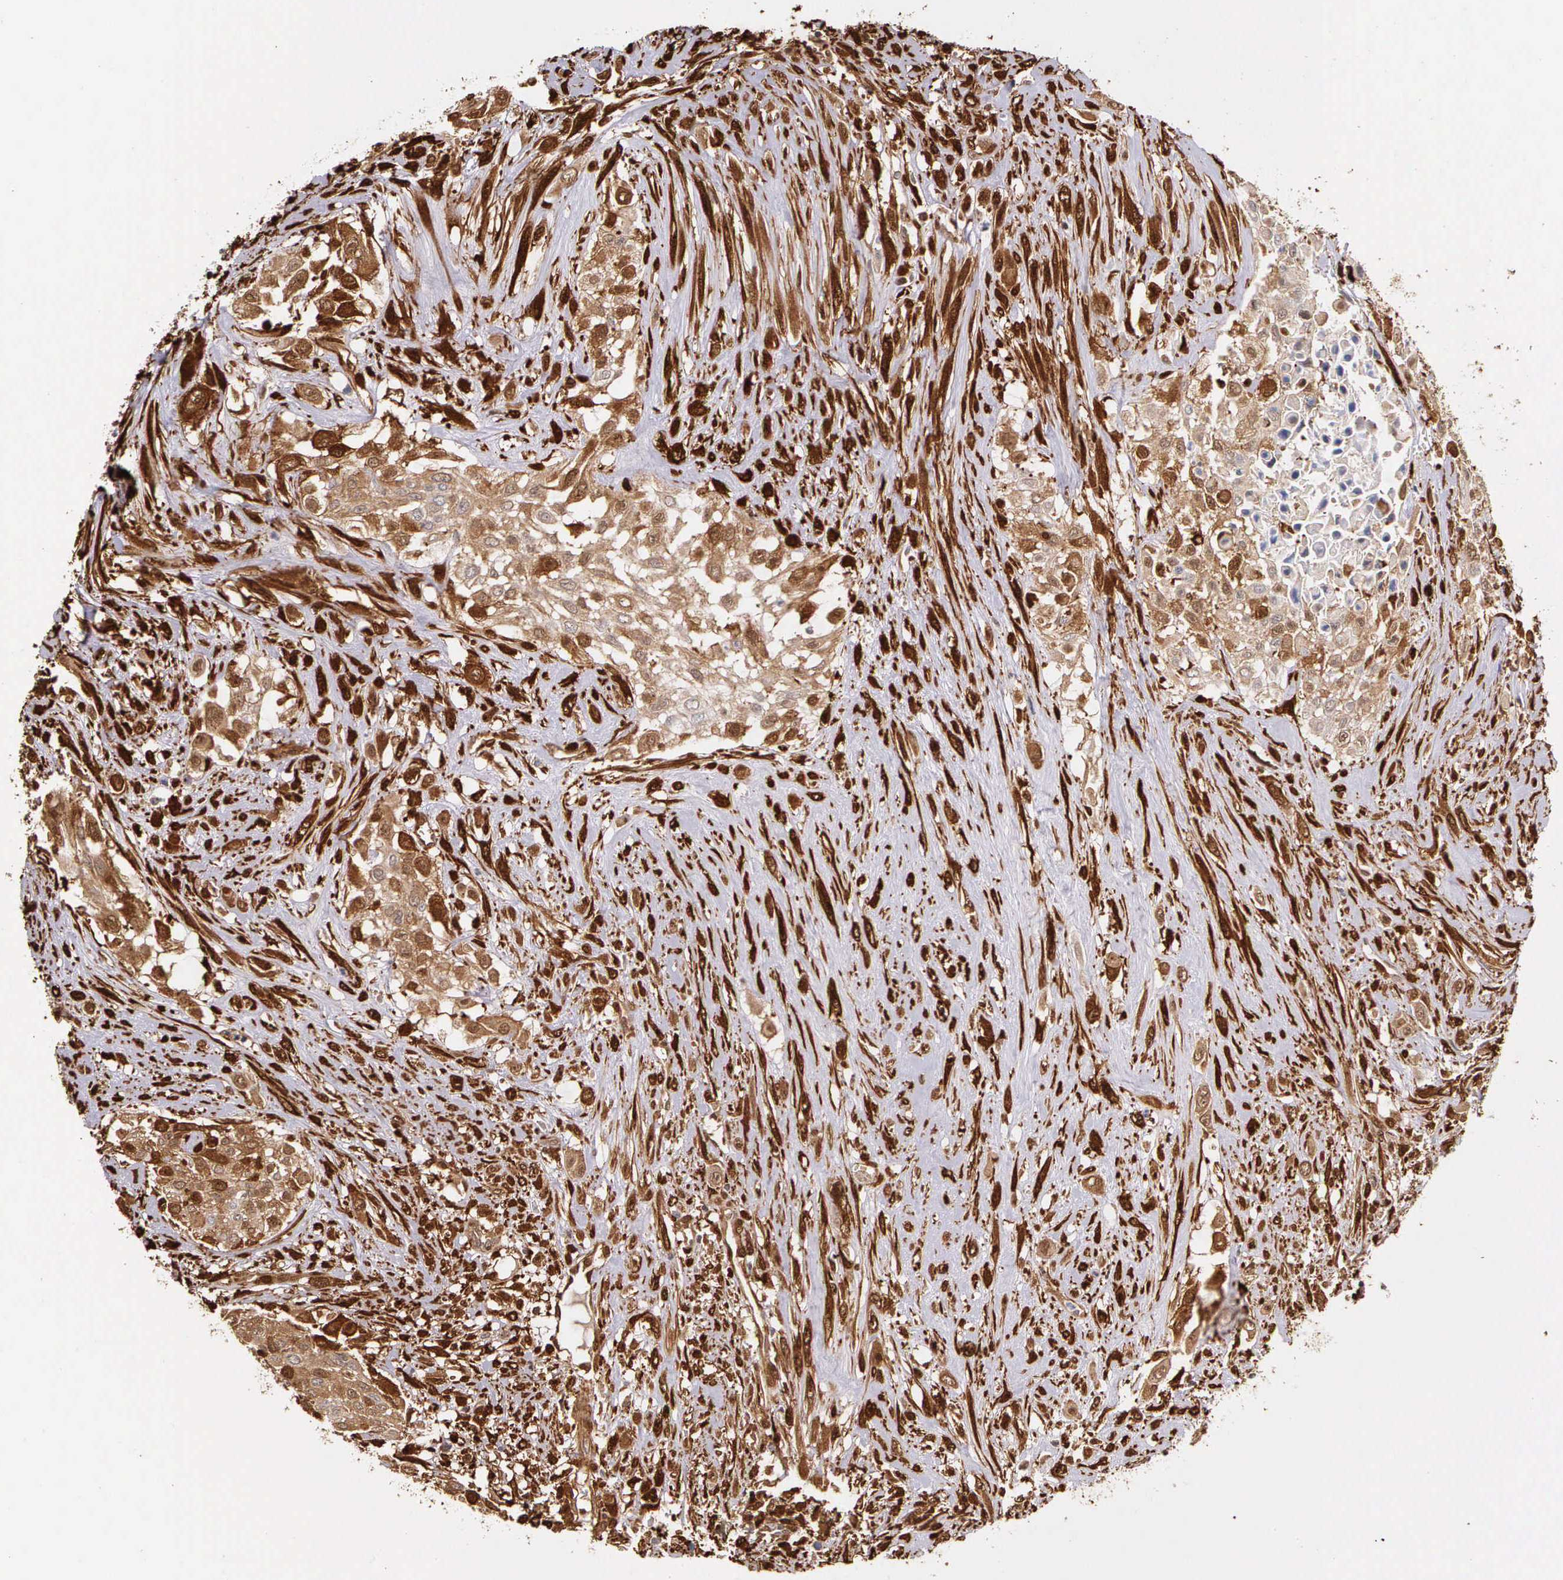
{"staining": {"intensity": "moderate", "quantity": ">75%", "location": "cytoplasmic/membranous"}, "tissue": "urothelial cancer", "cell_type": "Tumor cells", "image_type": "cancer", "snomed": [{"axis": "morphology", "description": "Urothelial carcinoma, High grade"}, {"axis": "topography", "description": "Urinary bladder"}], "caption": "DAB immunohistochemical staining of human urothelial cancer displays moderate cytoplasmic/membranous protein staining in about >75% of tumor cells.", "gene": "LGALS1", "patient": {"sex": "male", "age": 57}}